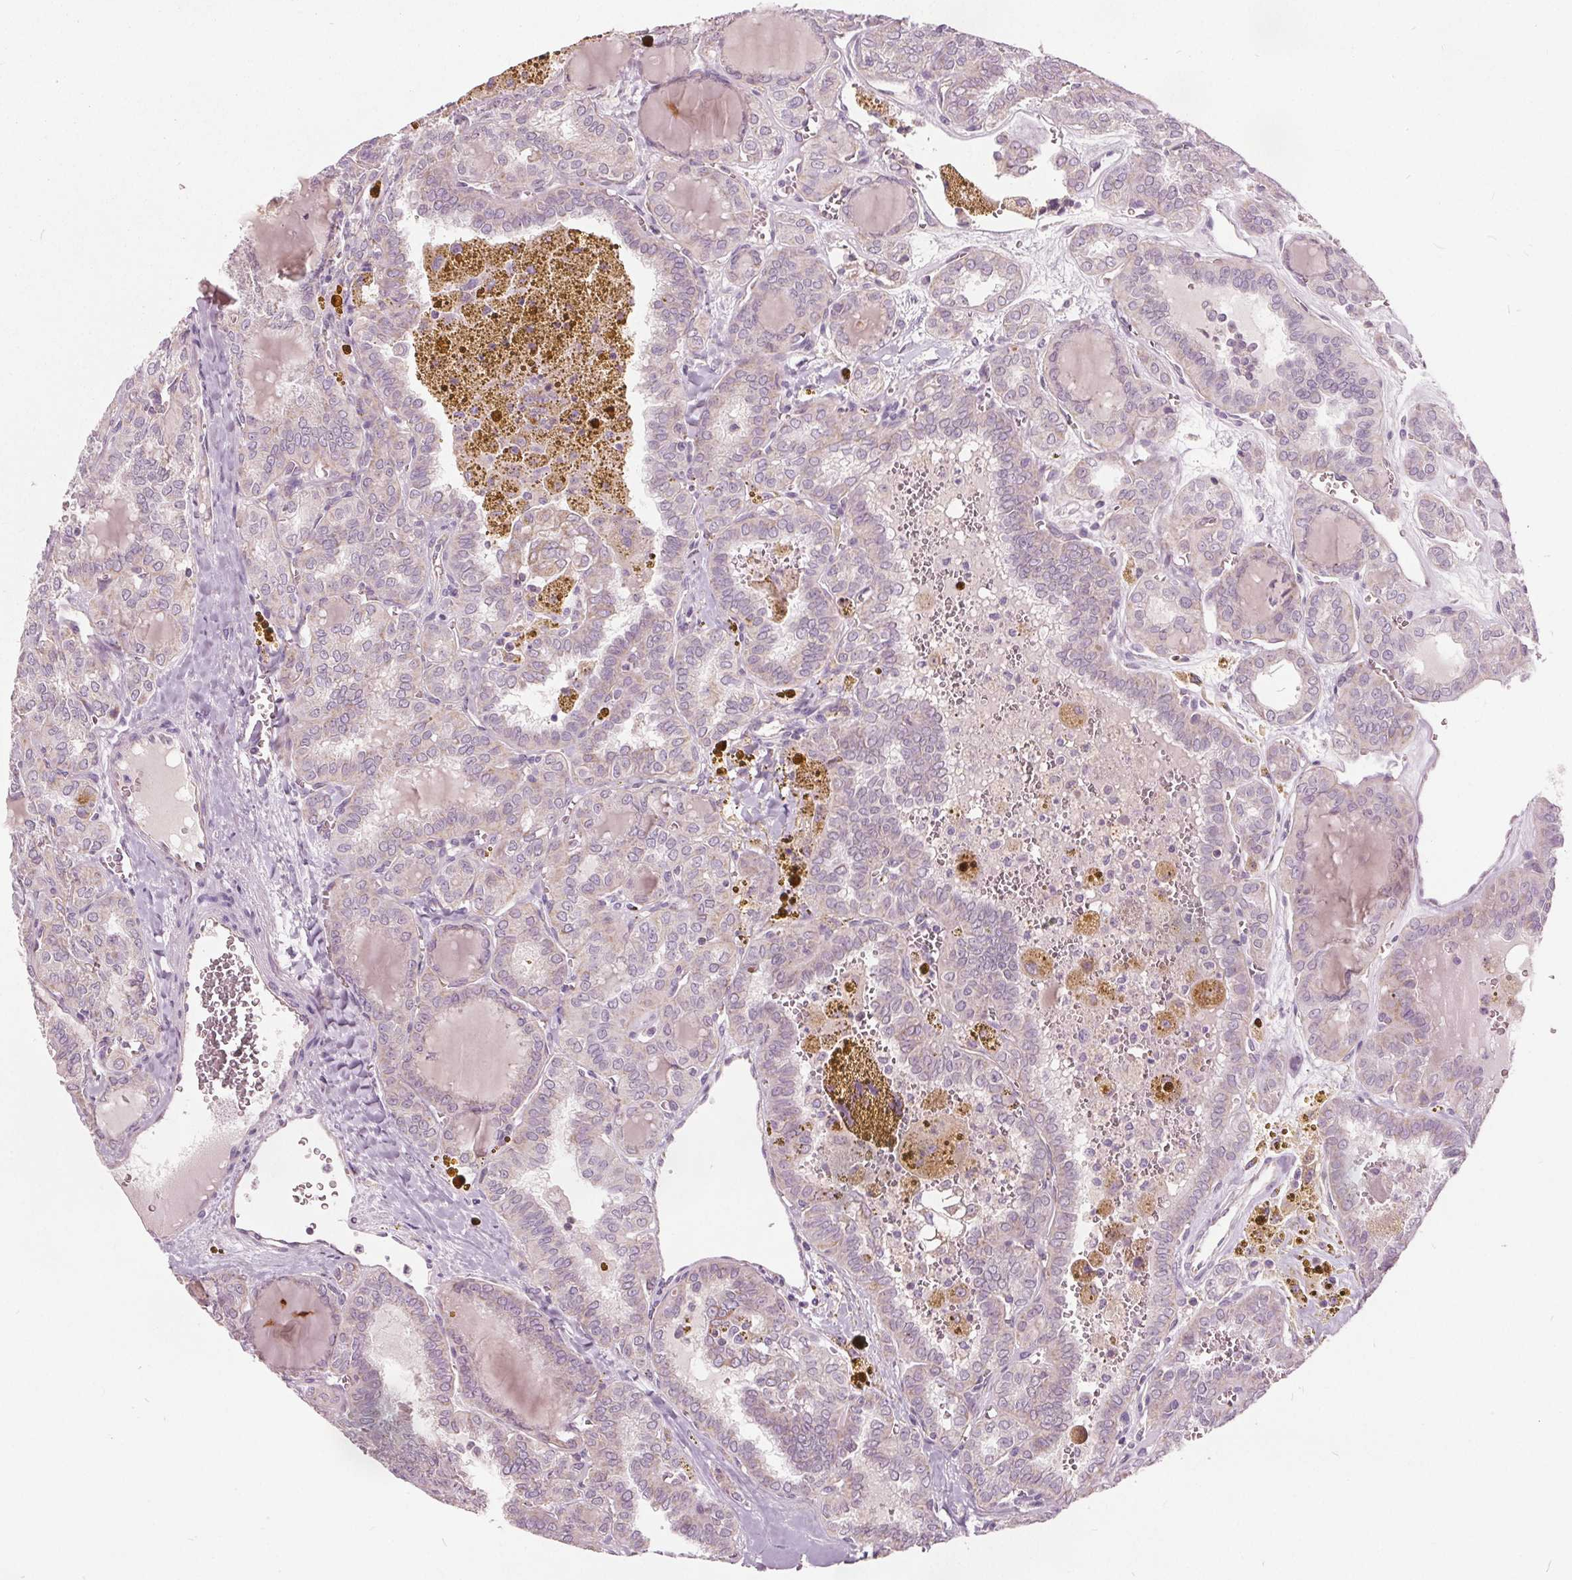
{"staining": {"intensity": "negative", "quantity": "none", "location": "none"}, "tissue": "thyroid cancer", "cell_type": "Tumor cells", "image_type": "cancer", "snomed": [{"axis": "morphology", "description": "Papillary adenocarcinoma, NOS"}, {"axis": "topography", "description": "Thyroid gland"}], "caption": "This micrograph is of thyroid papillary adenocarcinoma stained with IHC to label a protein in brown with the nuclei are counter-stained blue. There is no positivity in tumor cells.", "gene": "ECI2", "patient": {"sex": "female", "age": 41}}